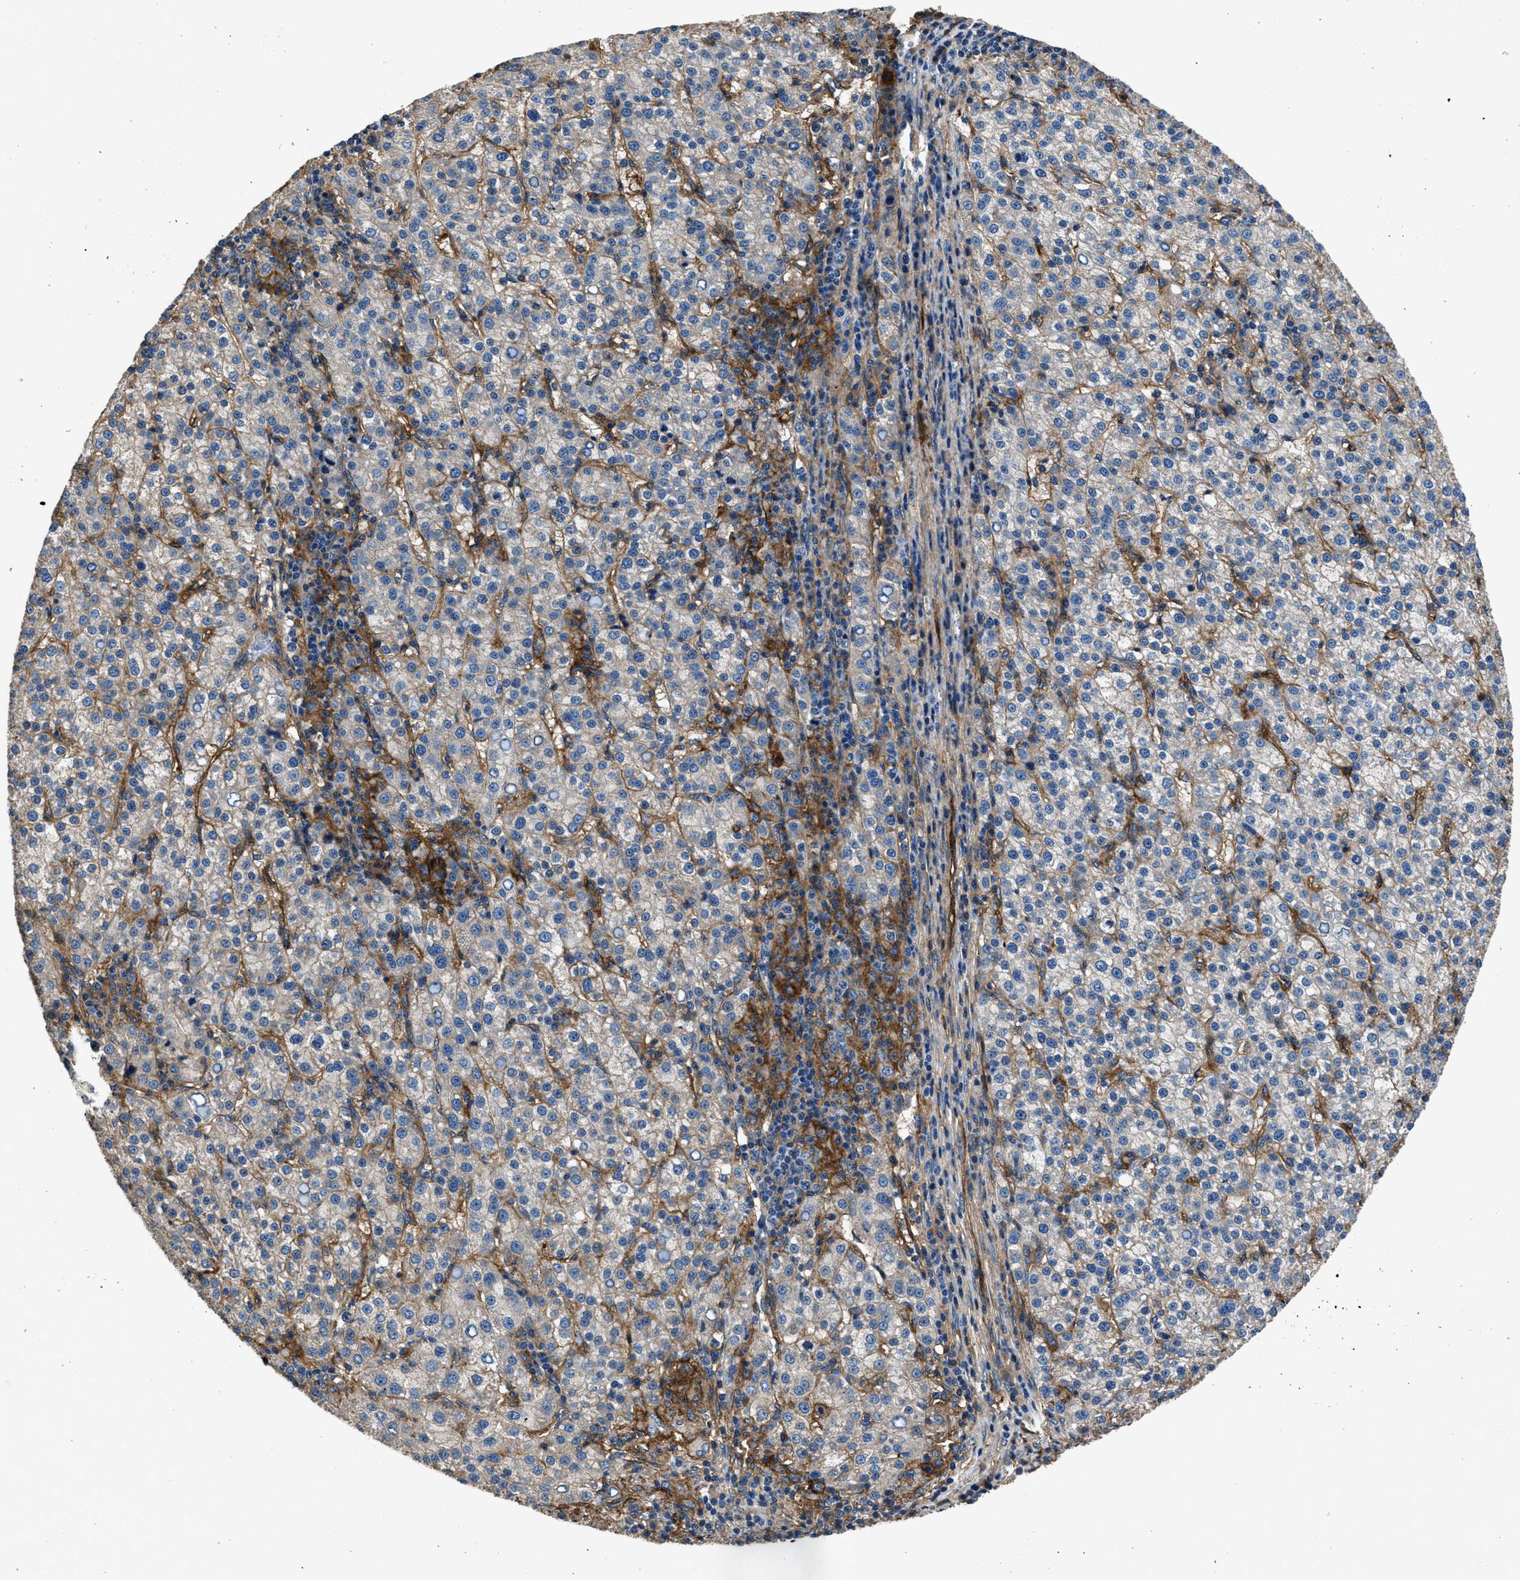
{"staining": {"intensity": "negative", "quantity": "none", "location": "none"}, "tissue": "liver cancer", "cell_type": "Tumor cells", "image_type": "cancer", "snomed": [{"axis": "morphology", "description": "Carcinoma, Hepatocellular, NOS"}, {"axis": "topography", "description": "Liver"}], "caption": "Tumor cells show no significant expression in liver hepatocellular carcinoma. (Stains: DAB (3,3'-diaminobenzidine) immunohistochemistry (IHC) with hematoxylin counter stain, Microscopy: brightfield microscopy at high magnification).", "gene": "CD276", "patient": {"sex": "female", "age": 58}}